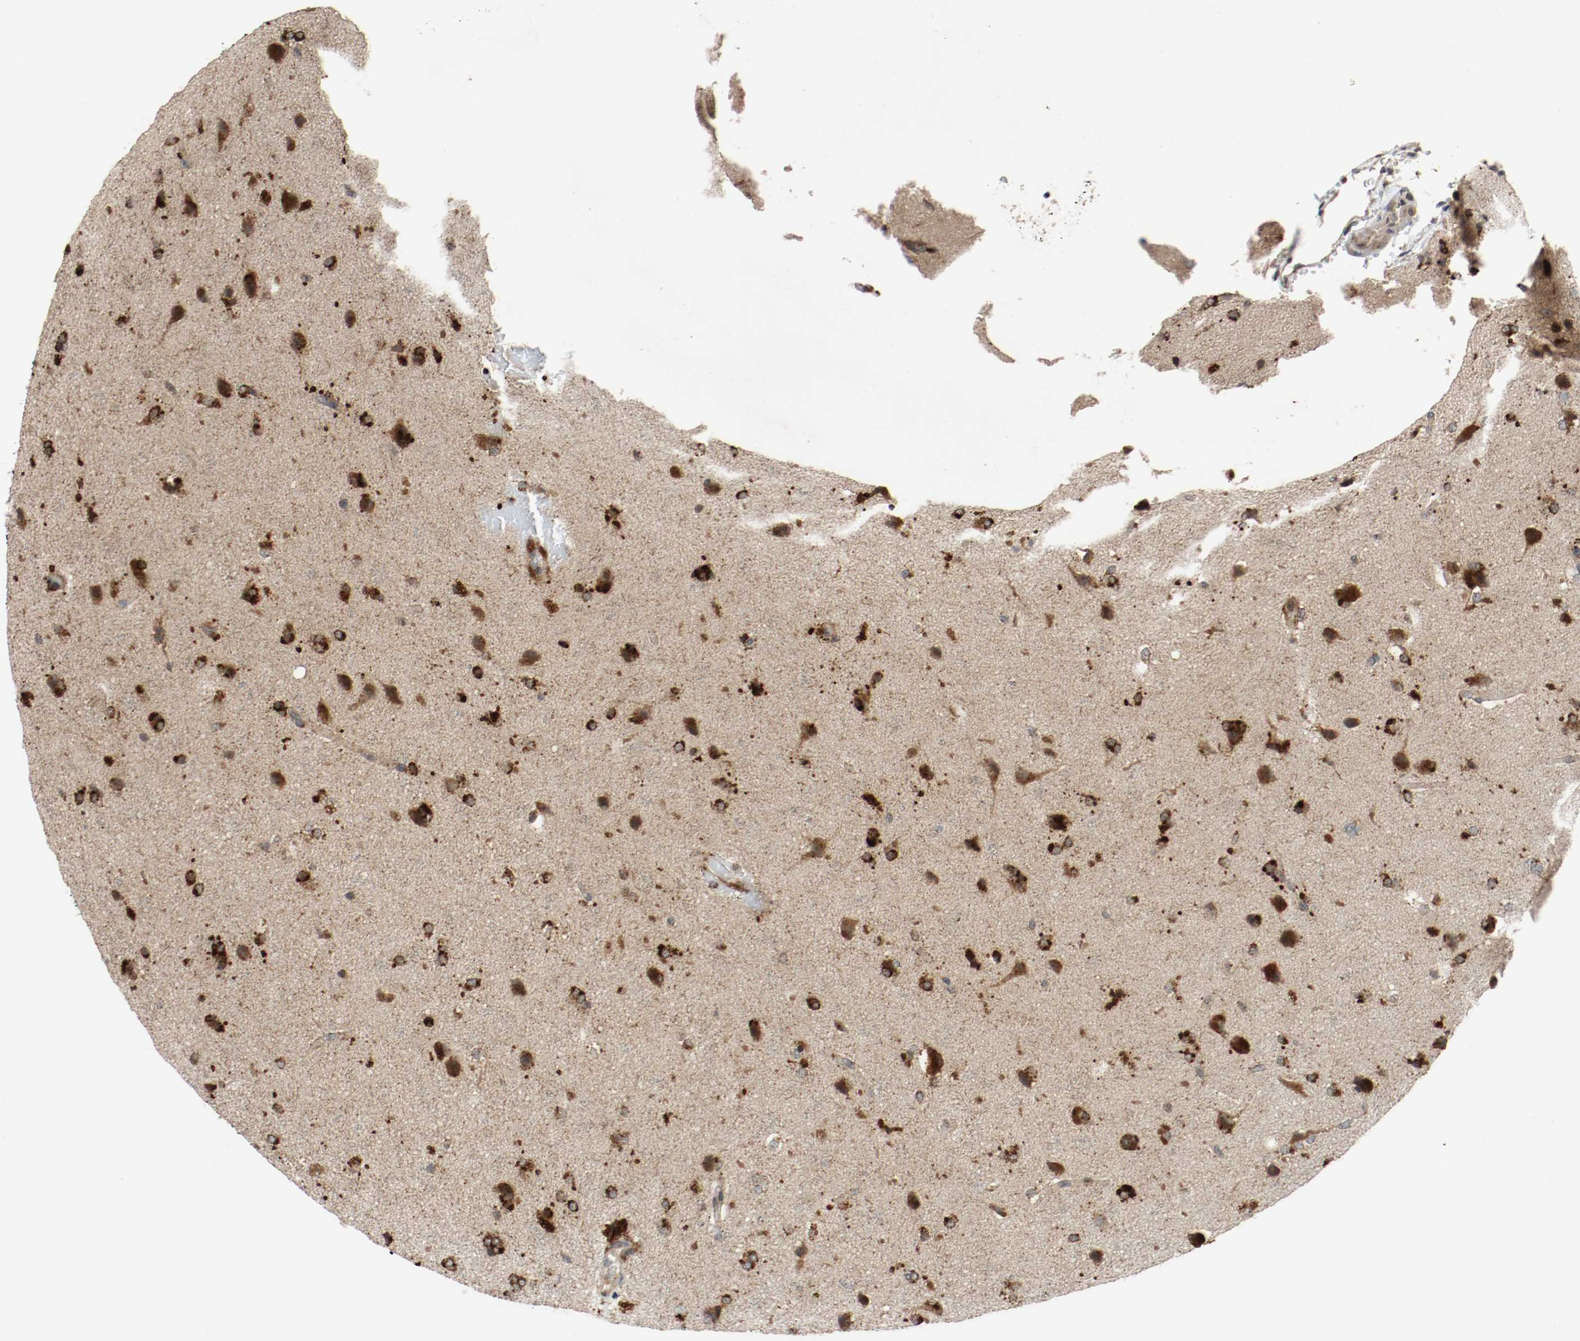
{"staining": {"intensity": "strong", "quantity": ">75%", "location": "cytoplasmic/membranous"}, "tissue": "glioma", "cell_type": "Tumor cells", "image_type": "cancer", "snomed": [{"axis": "morphology", "description": "Glioma, malignant, Low grade"}, {"axis": "topography", "description": "Cerebral cortex"}], "caption": "Immunohistochemistry (DAB (3,3'-diaminobenzidine)) staining of glioma demonstrates strong cytoplasmic/membranous protein expression in about >75% of tumor cells. The staining was performed using DAB (3,3'-diaminobenzidine), with brown indicating positive protein expression. Nuclei are stained blue with hematoxylin.", "gene": "LAMP2", "patient": {"sex": "female", "age": 47}}